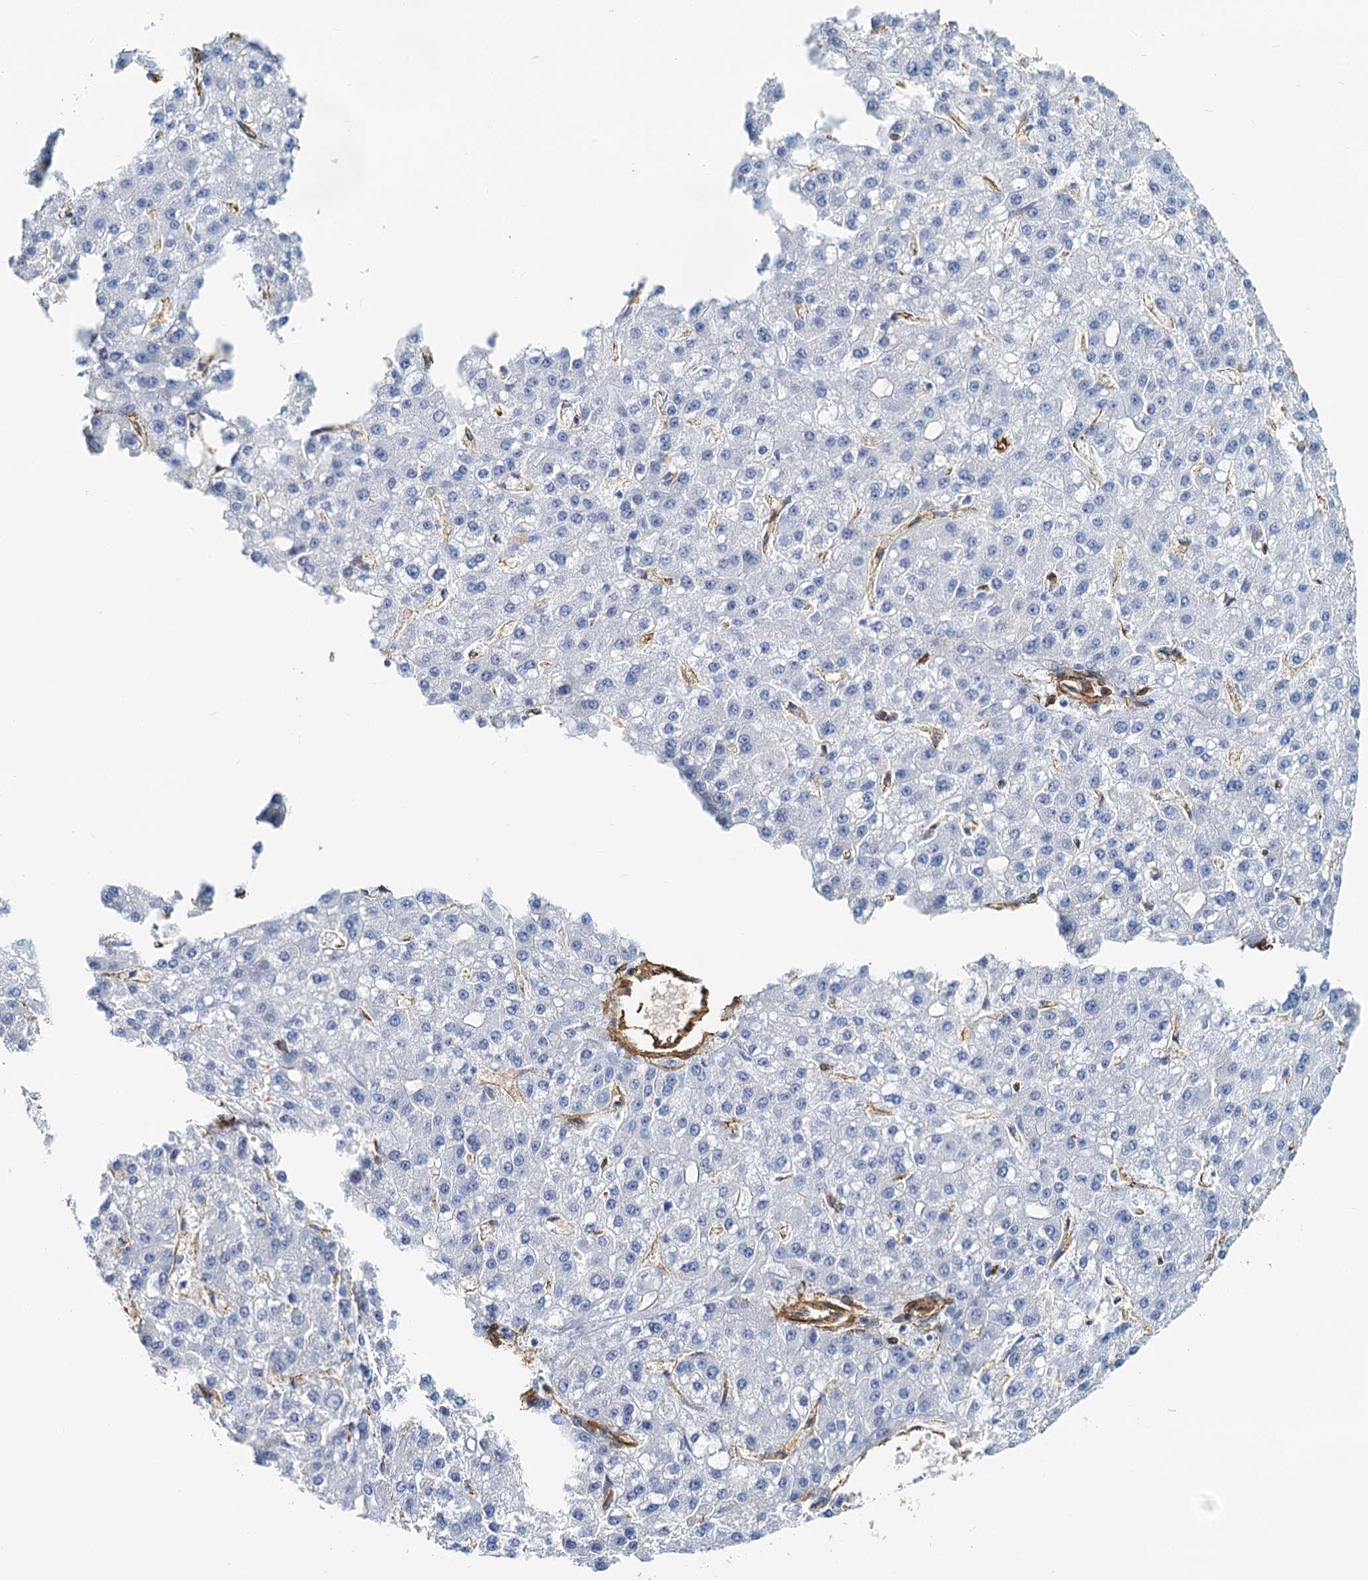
{"staining": {"intensity": "negative", "quantity": "none", "location": "none"}, "tissue": "liver cancer", "cell_type": "Tumor cells", "image_type": "cancer", "snomed": [{"axis": "morphology", "description": "Carcinoma, Hepatocellular, NOS"}, {"axis": "topography", "description": "Liver"}], "caption": "Protein analysis of liver cancer shows no significant positivity in tumor cells.", "gene": "DGKG", "patient": {"sex": "male", "age": 67}}